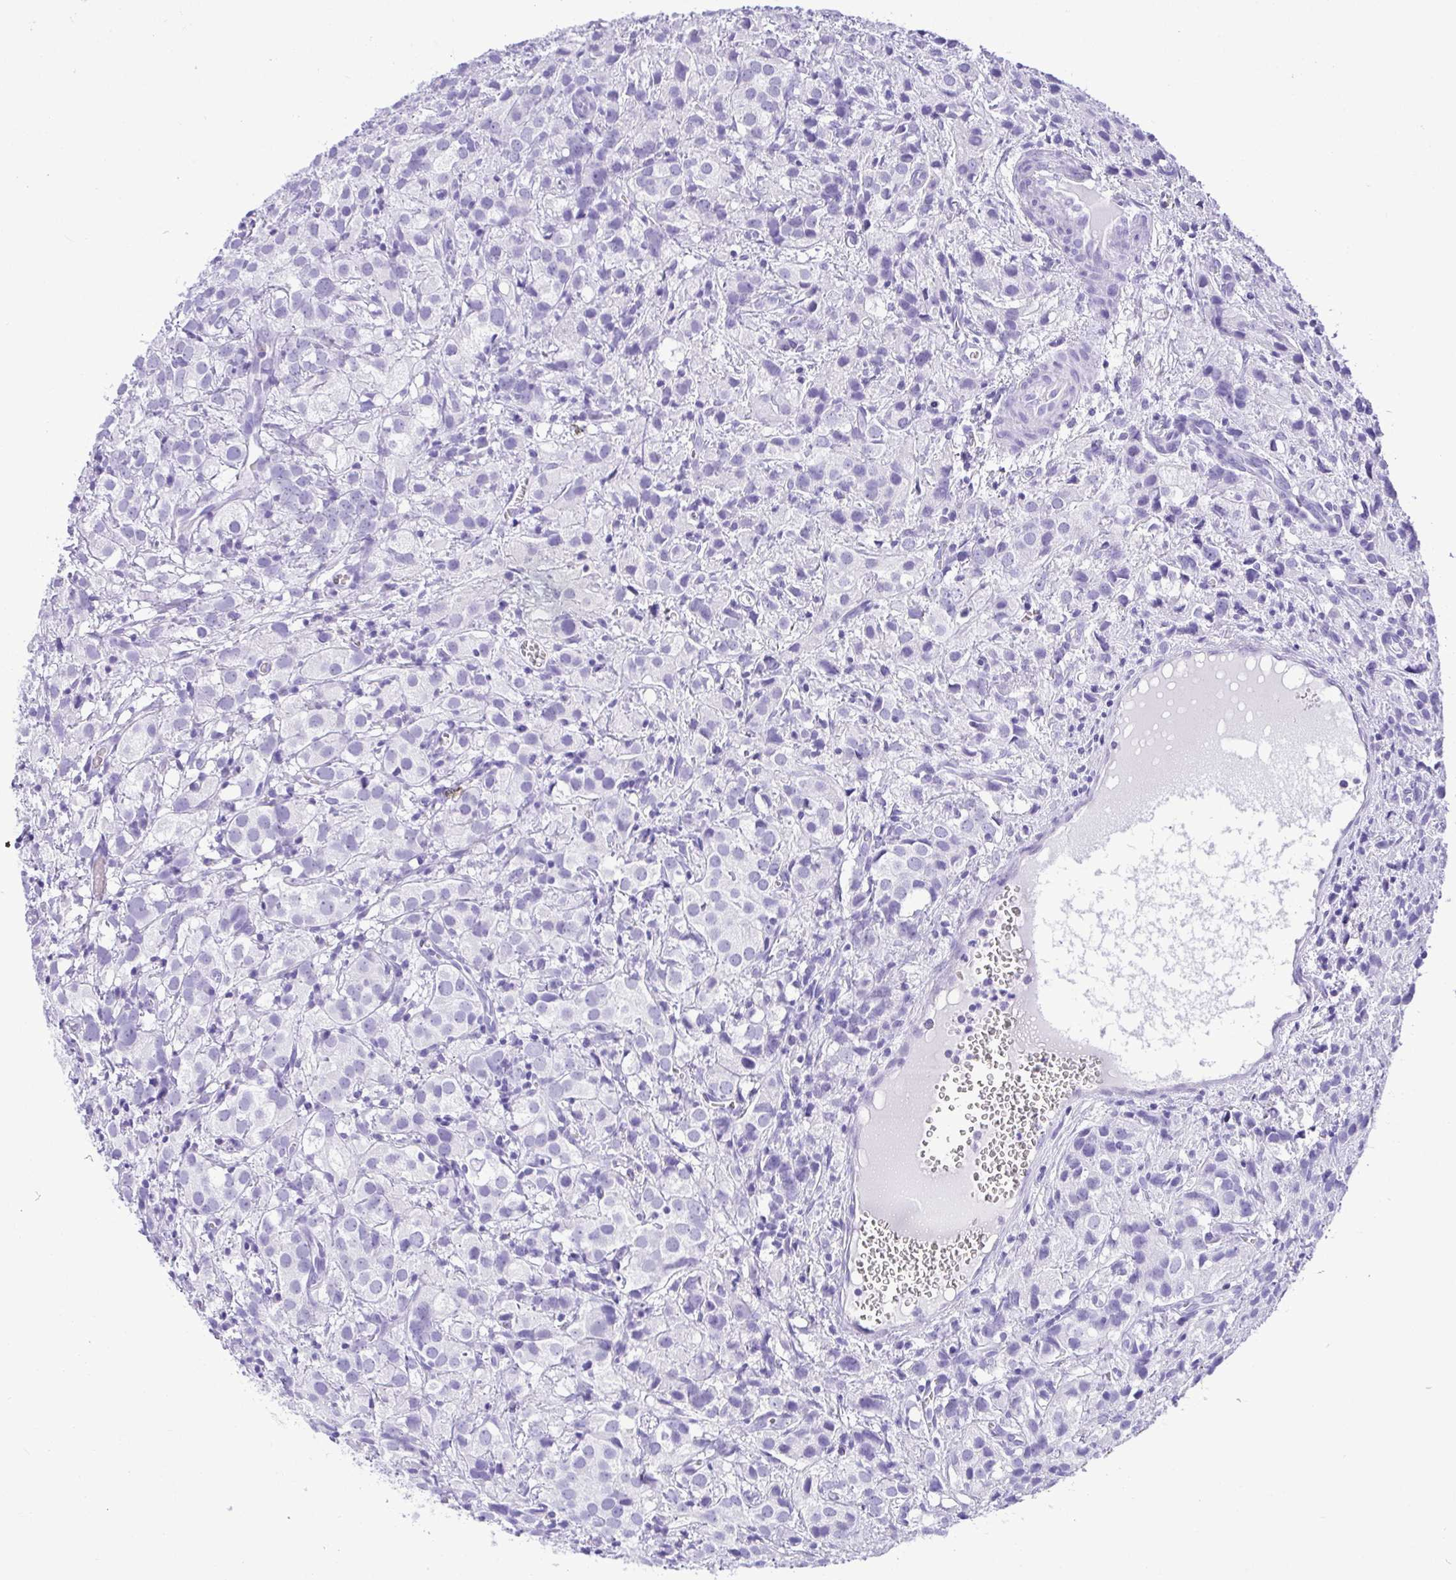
{"staining": {"intensity": "negative", "quantity": "none", "location": "none"}, "tissue": "prostate cancer", "cell_type": "Tumor cells", "image_type": "cancer", "snomed": [{"axis": "morphology", "description": "Adenocarcinoma, High grade"}, {"axis": "topography", "description": "Prostate"}], "caption": "DAB (3,3'-diaminobenzidine) immunohistochemical staining of adenocarcinoma (high-grade) (prostate) displays no significant positivity in tumor cells.", "gene": "CDSN", "patient": {"sex": "male", "age": 86}}